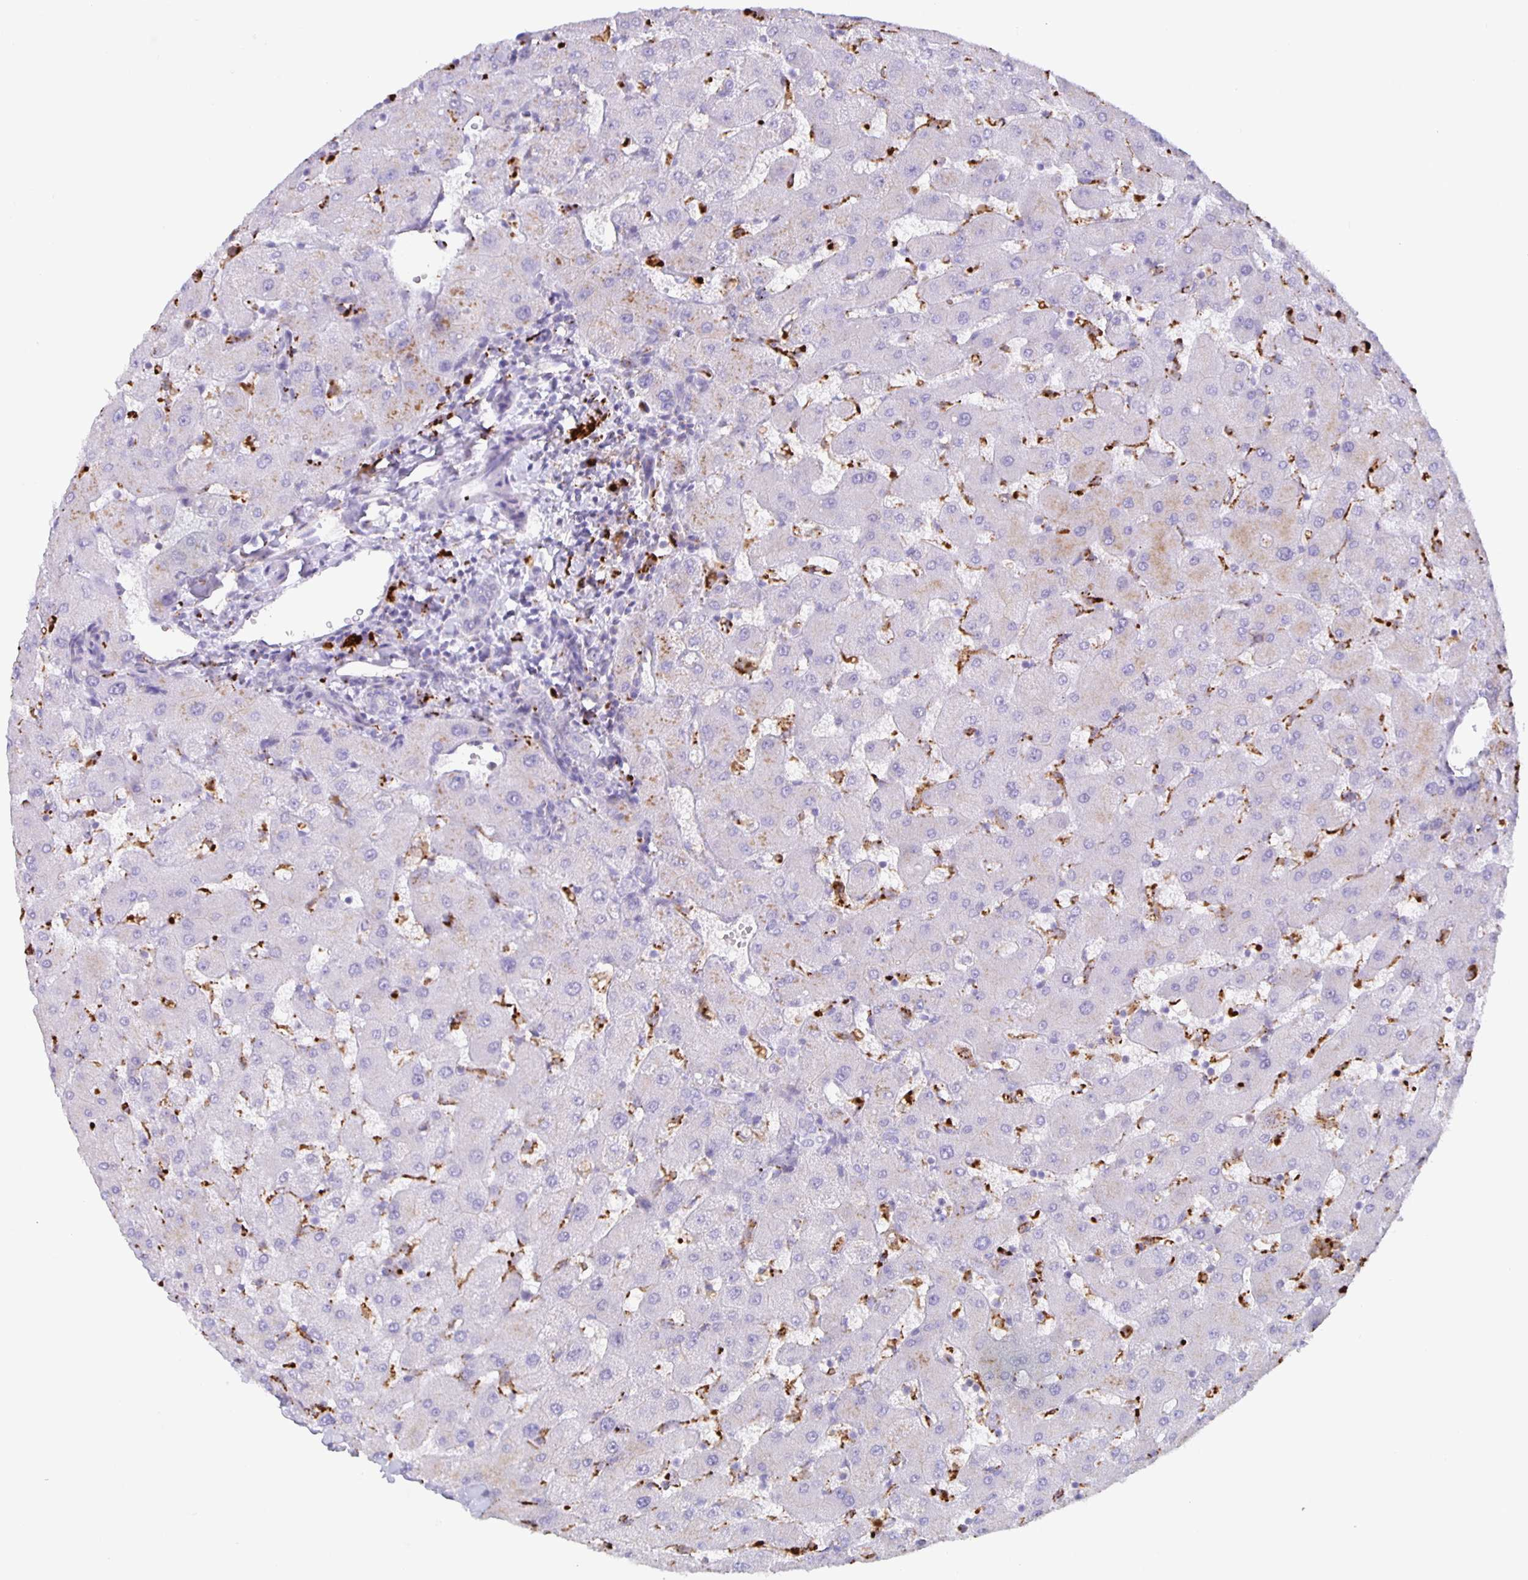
{"staining": {"intensity": "negative", "quantity": "none", "location": "none"}, "tissue": "liver", "cell_type": "Cholangiocytes", "image_type": "normal", "snomed": [{"axis": "morphology", "description": "Normal tissue, NOS"}, {"axis": "topography", "description": "Liver"}], "caption": "Immunohistochemical staining of benign liver reveals no significant staining in cholangiocytes. Nuclei are stained in blue.", "gene": "LIPA", "patient": {"sex": "female", "age": 63}}